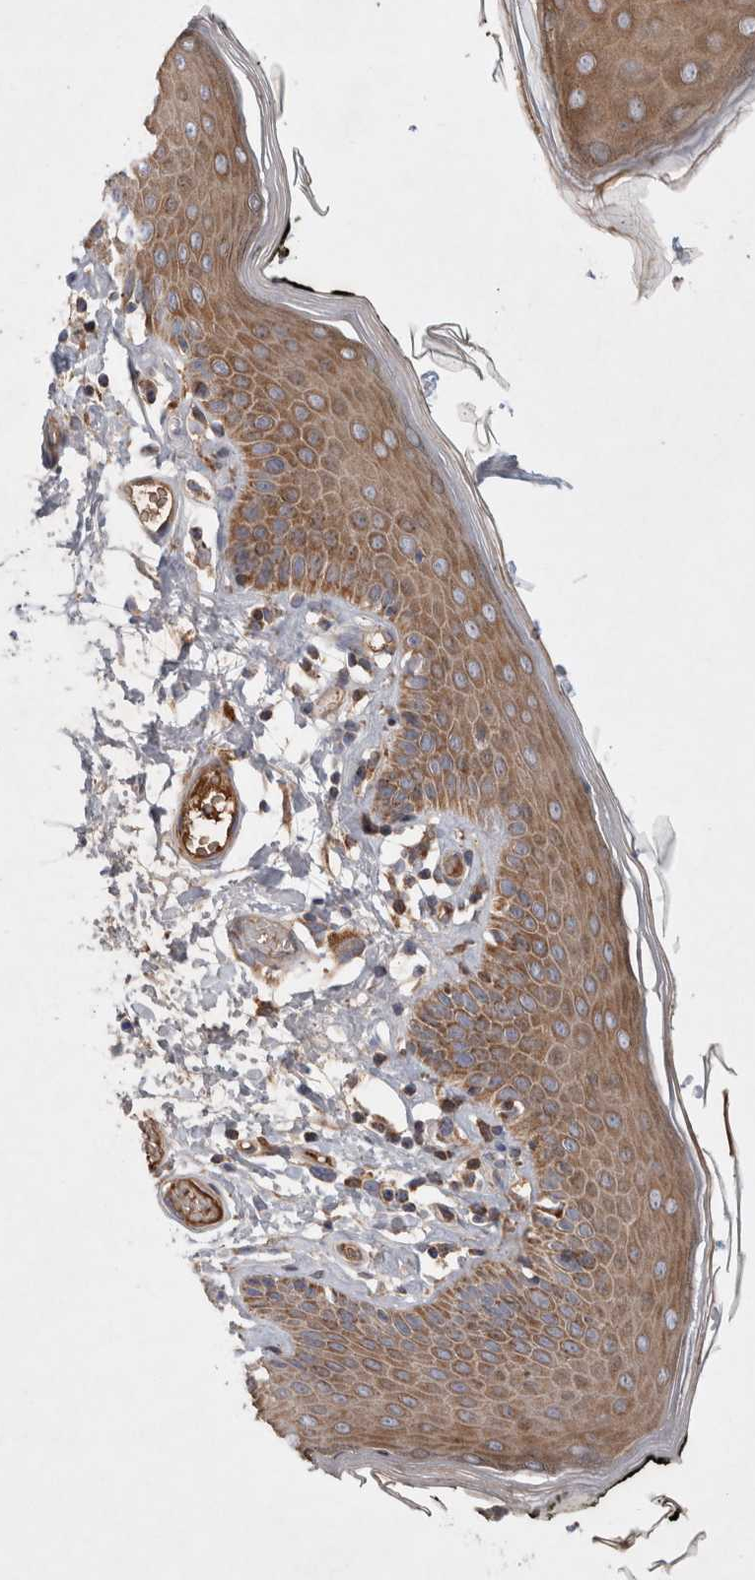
{"staining": {"intensity": "moderate", "quantity": ">75%", "location": "cytoplasmic/membranous"}, "tissue": "skin", "cell_type": "Epidermal cells", "image_type": "normal", "snomed": [{"axis": "morphology", "description": "Normal tissue, NOS"}, {"axis": "morphology", "description": "Inflammation, NOS"}, {"axis": "topography", "description": "Vulva"}], "caption": "Immunohistochemistry (IHC) of benign skin exhibits medium levels of moderate cytoplasmic/membranous staining in about >75% of epidermal cells.", "gene": "MRPS28", "patient": {"sex": "female", "age": 84}}